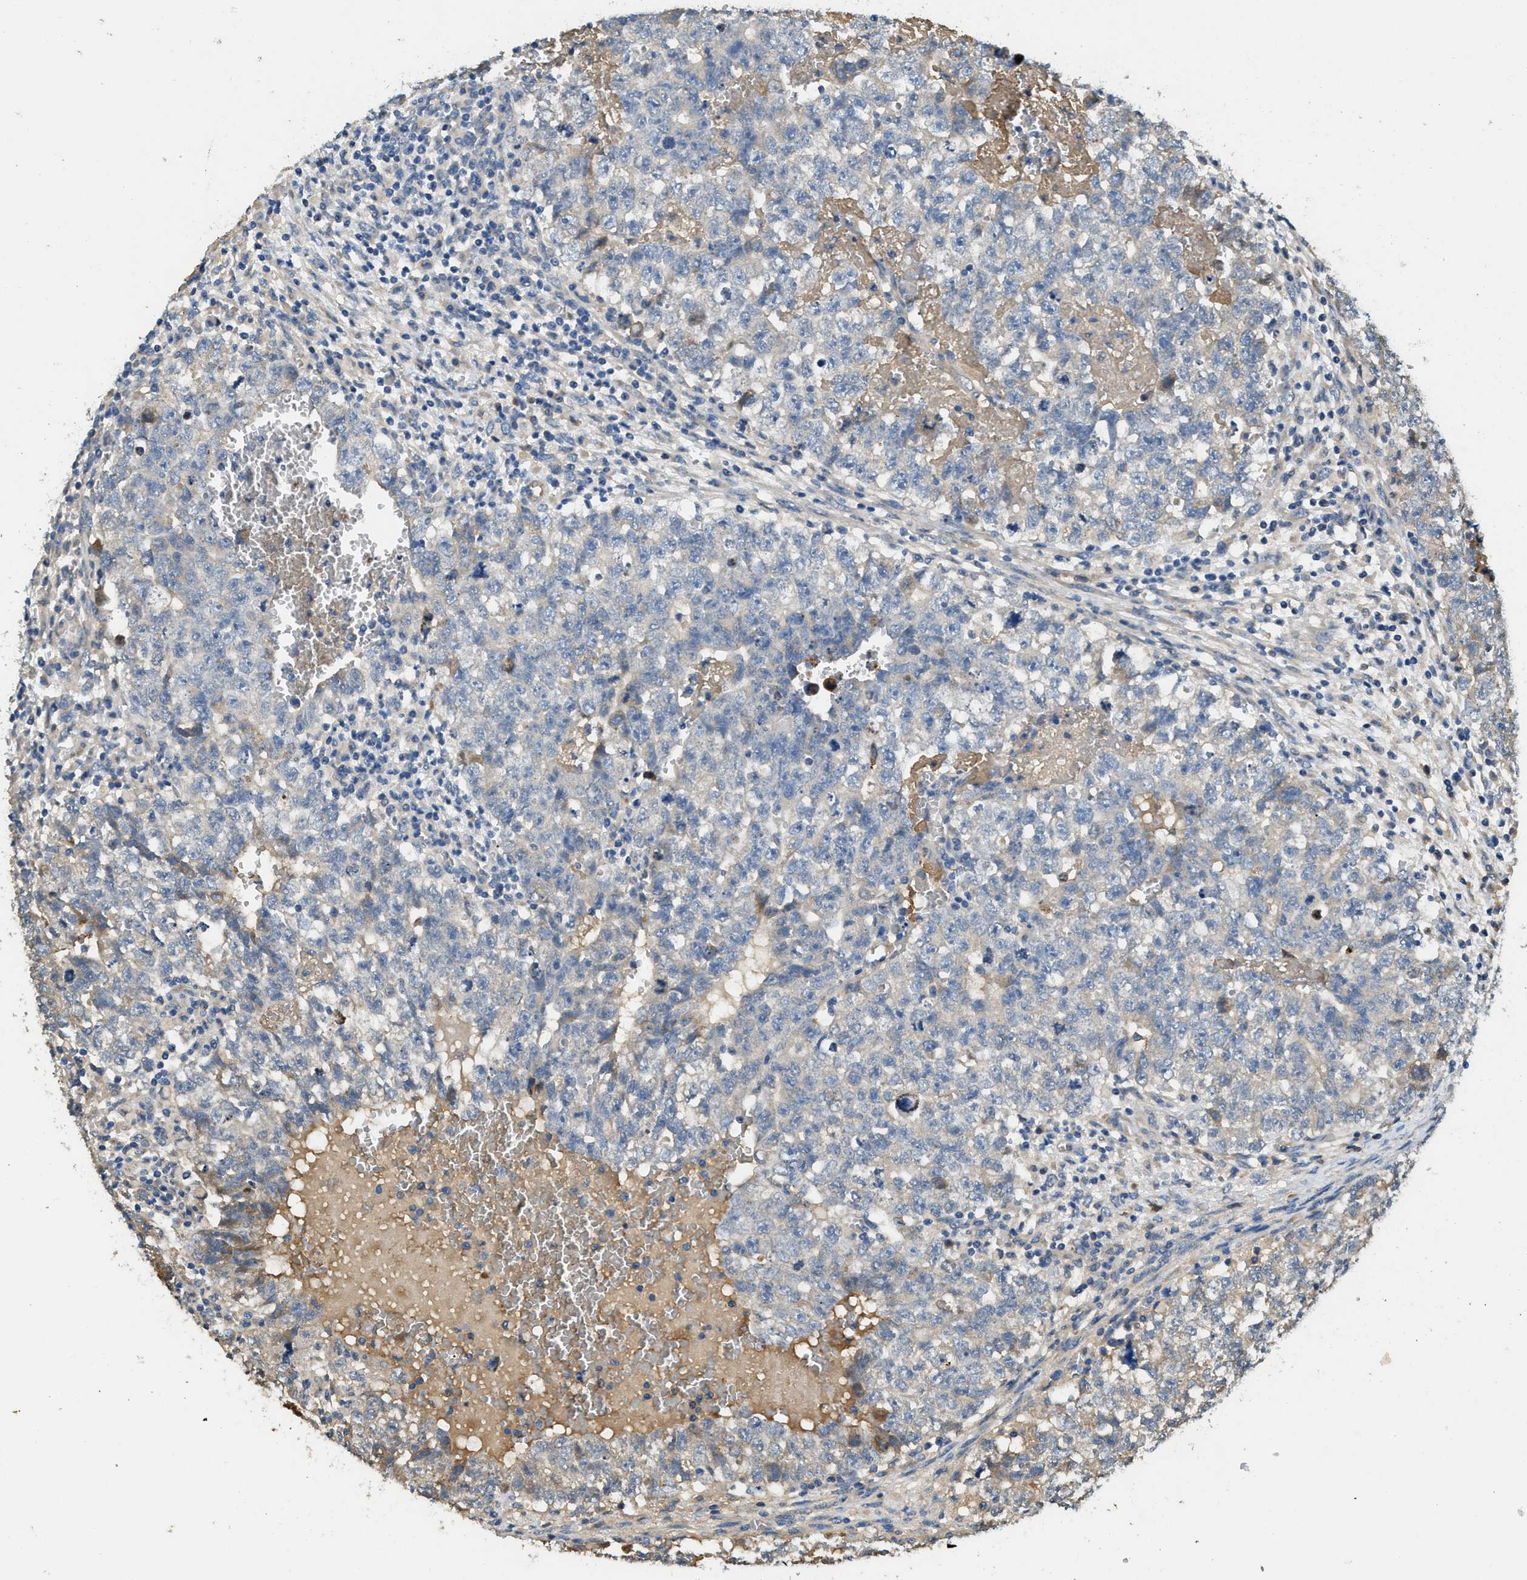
{"staining": {"intensity": "weak", "quantity": "<25%", "location": "cytoplasmic/membranous"}, "tissue": "testis cancer", "cell_type": "Tumor cells", "image_type": "cancer", "snomed": [{"axis": "morphology", "description": "Seminoma, NOS"}, {"axis": "morphology", "description": "Carcinoma, Embryonal, NOS"}, {"axis": "topography", "description": "Testis"}], "caption": "Immunohistochemistry (IHC) of testis cancer (seminoma) shows no staining in tumor cells.", "gene": "RIPK2", "patient": {"sex": "male", "age": 38}}